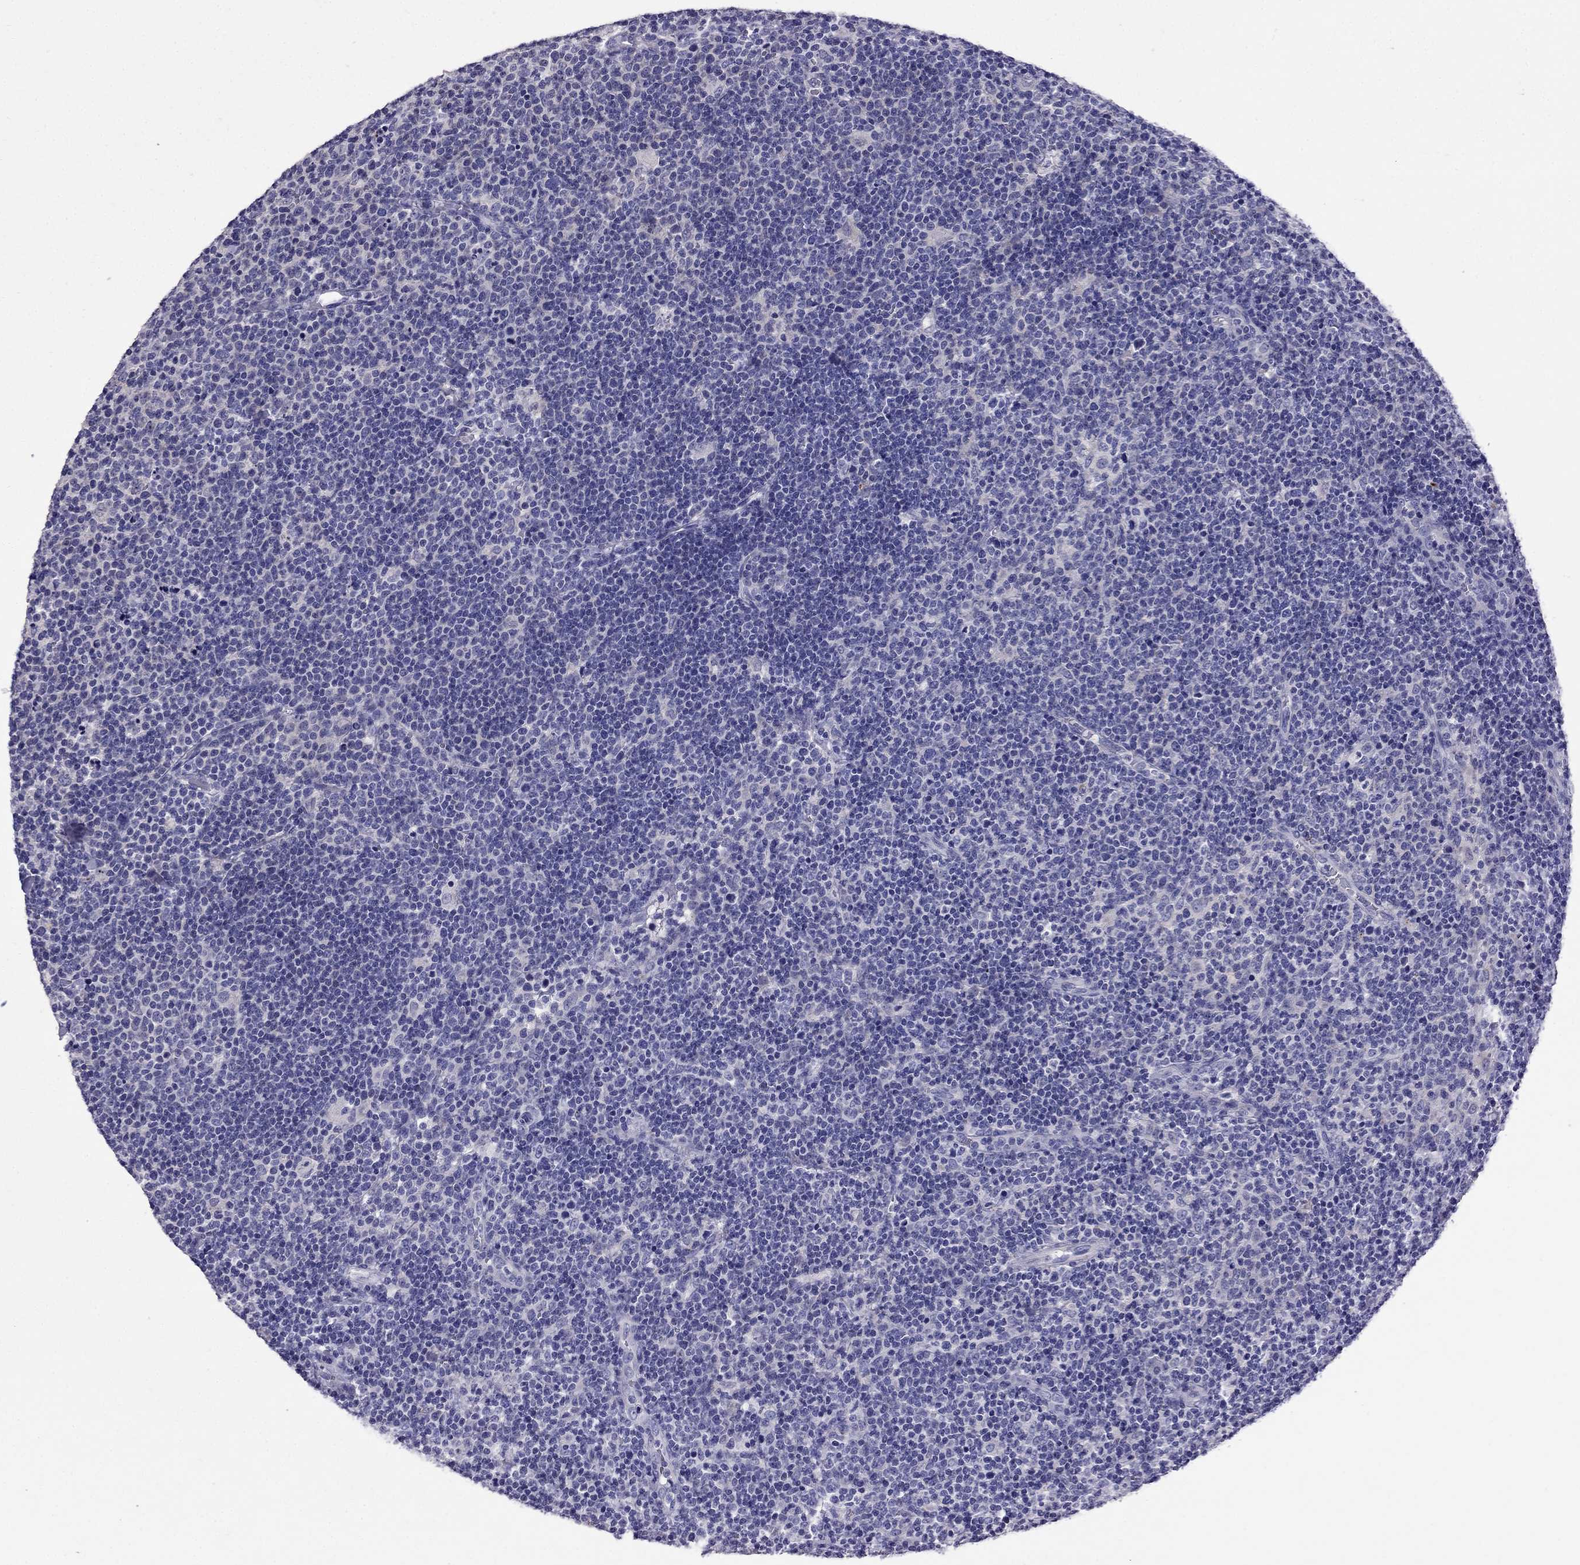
{"staining": {"intensity": "negative", "quantity": "none", "location": "none"}, "tissue": "lymphoma", "cell_type": "Tumor cells", "image_type": "cancer", "snomed": [{"axis": "morphology", "description": "Malignant lymphoma, non-Hodgkin's type, High grade"}, {"axis": "topography", "description": "Lymph node"}], "caption": "Micrograph shows no significant protein staining in tumor cells of high-grade malignant lymphoma, non-Hodgkin's type.", "gene": "OXCT2", "patient": {"sex": "male", "age": 61}}